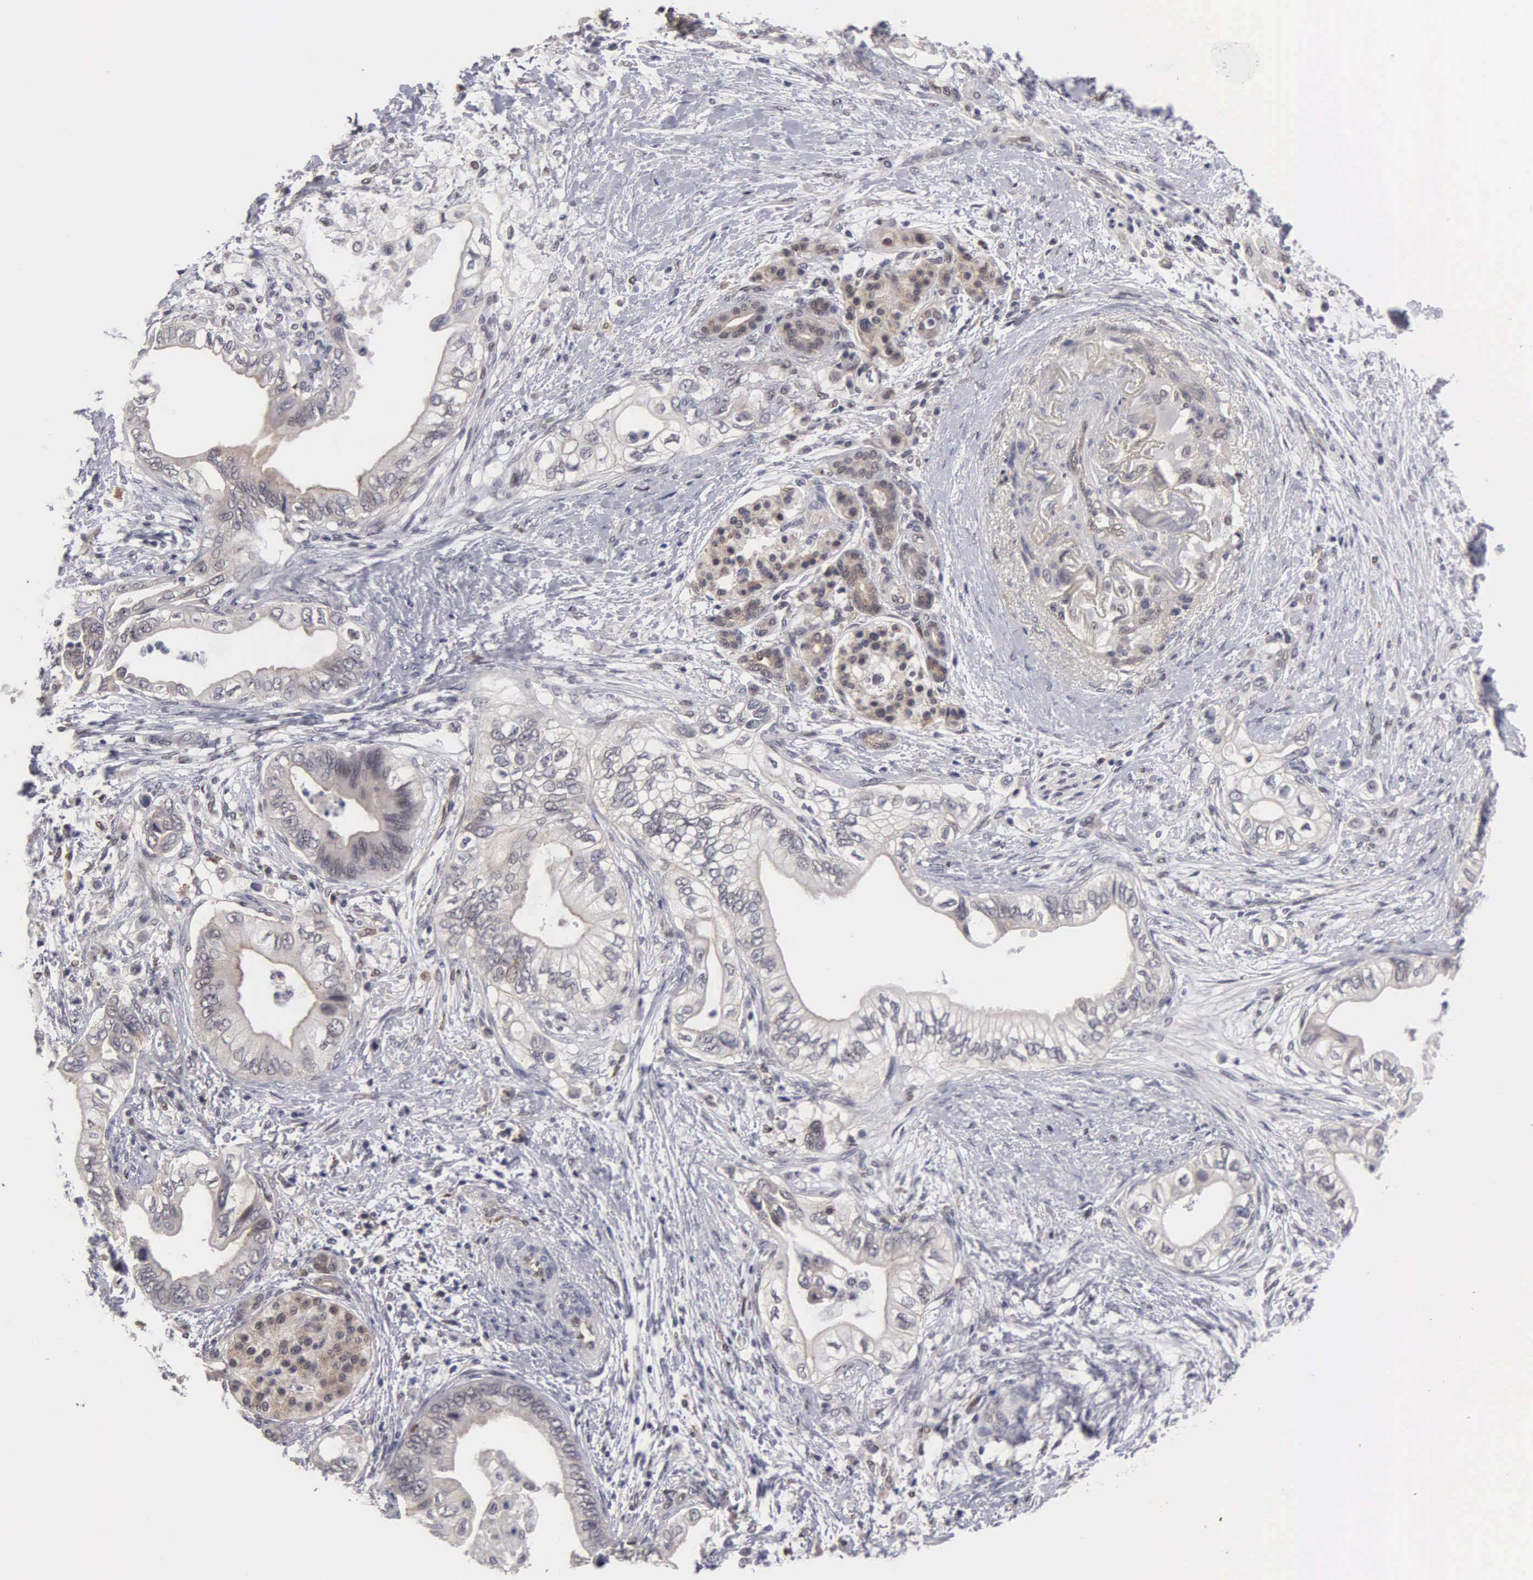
{"staining": {"intensity": "negative", "quantity": "none", "location": "none"}, "tissue": "pancreatic cancer", "cell_type": "Tumor cells", "image_type": "cancer", "snomed": [{"axis": "morphology", "description": "Adenocarcinoma, NOS"}, {"axis": "topography", "description": "Pancreas"}], "caption": "This is an immunohistochemistry (IHC) micrograph of human pancreatic cancer. There is no staining in tumor cells.", "gene": "ZBTB33", "patient": {"sex": "female", "age": 66}}